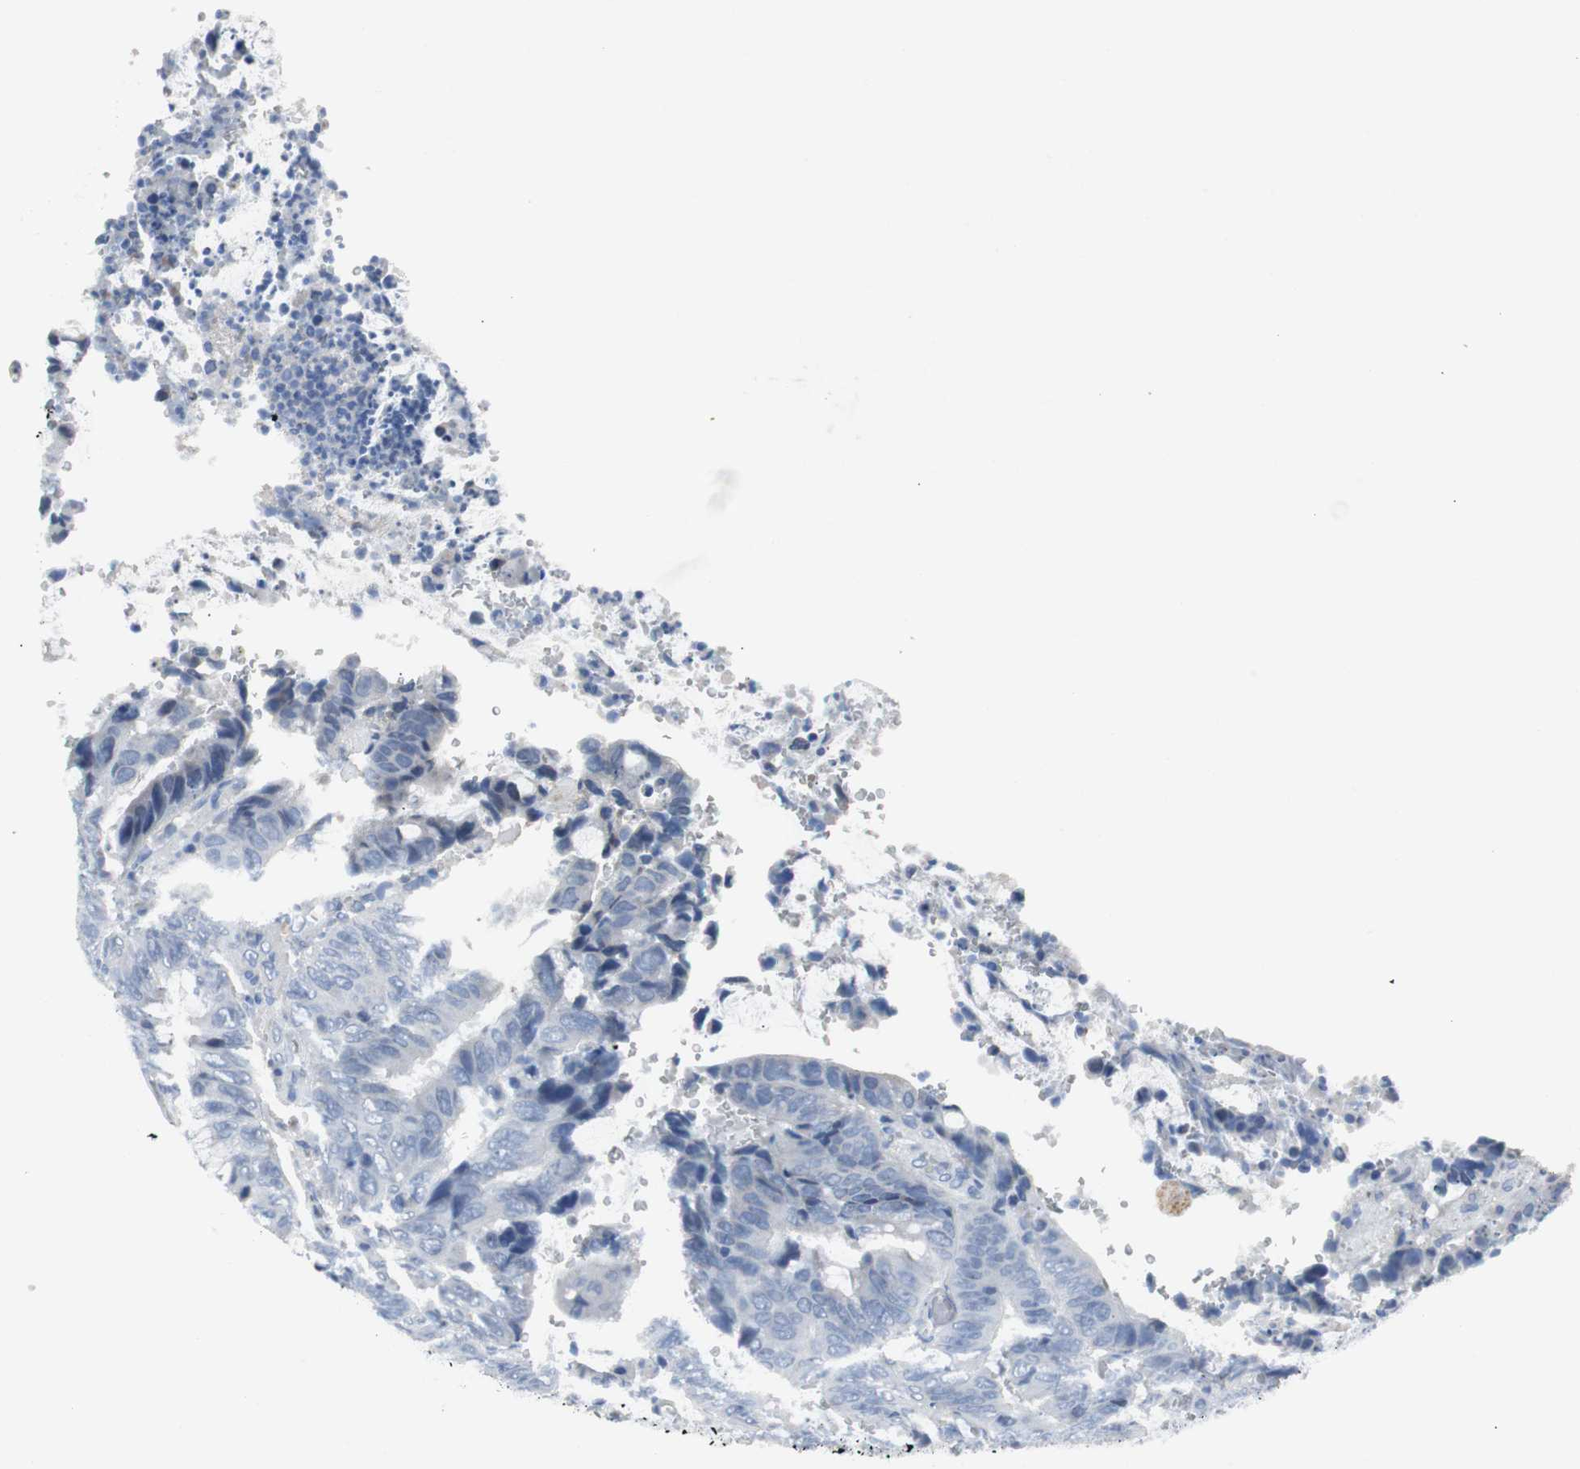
{"staining": {"intensity": "negative", "quantity": "none", "location": "none"}, "tissue": "colorectal cancer", "cell_type": "Tumor cells", "image_type": "cancer", "snomed": [{"axis": "morphology", "description": "Normal tissue, NOS"}, {"axis": "morphology", "description": "Adenocarcinoma, NOS"}, {"axis": "topography", "description": "Rectum"}, {"axis": "topography", "description": "Peripheral nerve tissue"}], "caption": "An immunohistochemistry (IHC) image of colorectal cancer is shown. There is no staining in tumor cells of colorectal cancer.", "gene": "PCYT1B", "patient": {"sex": "male", "age": 92}}